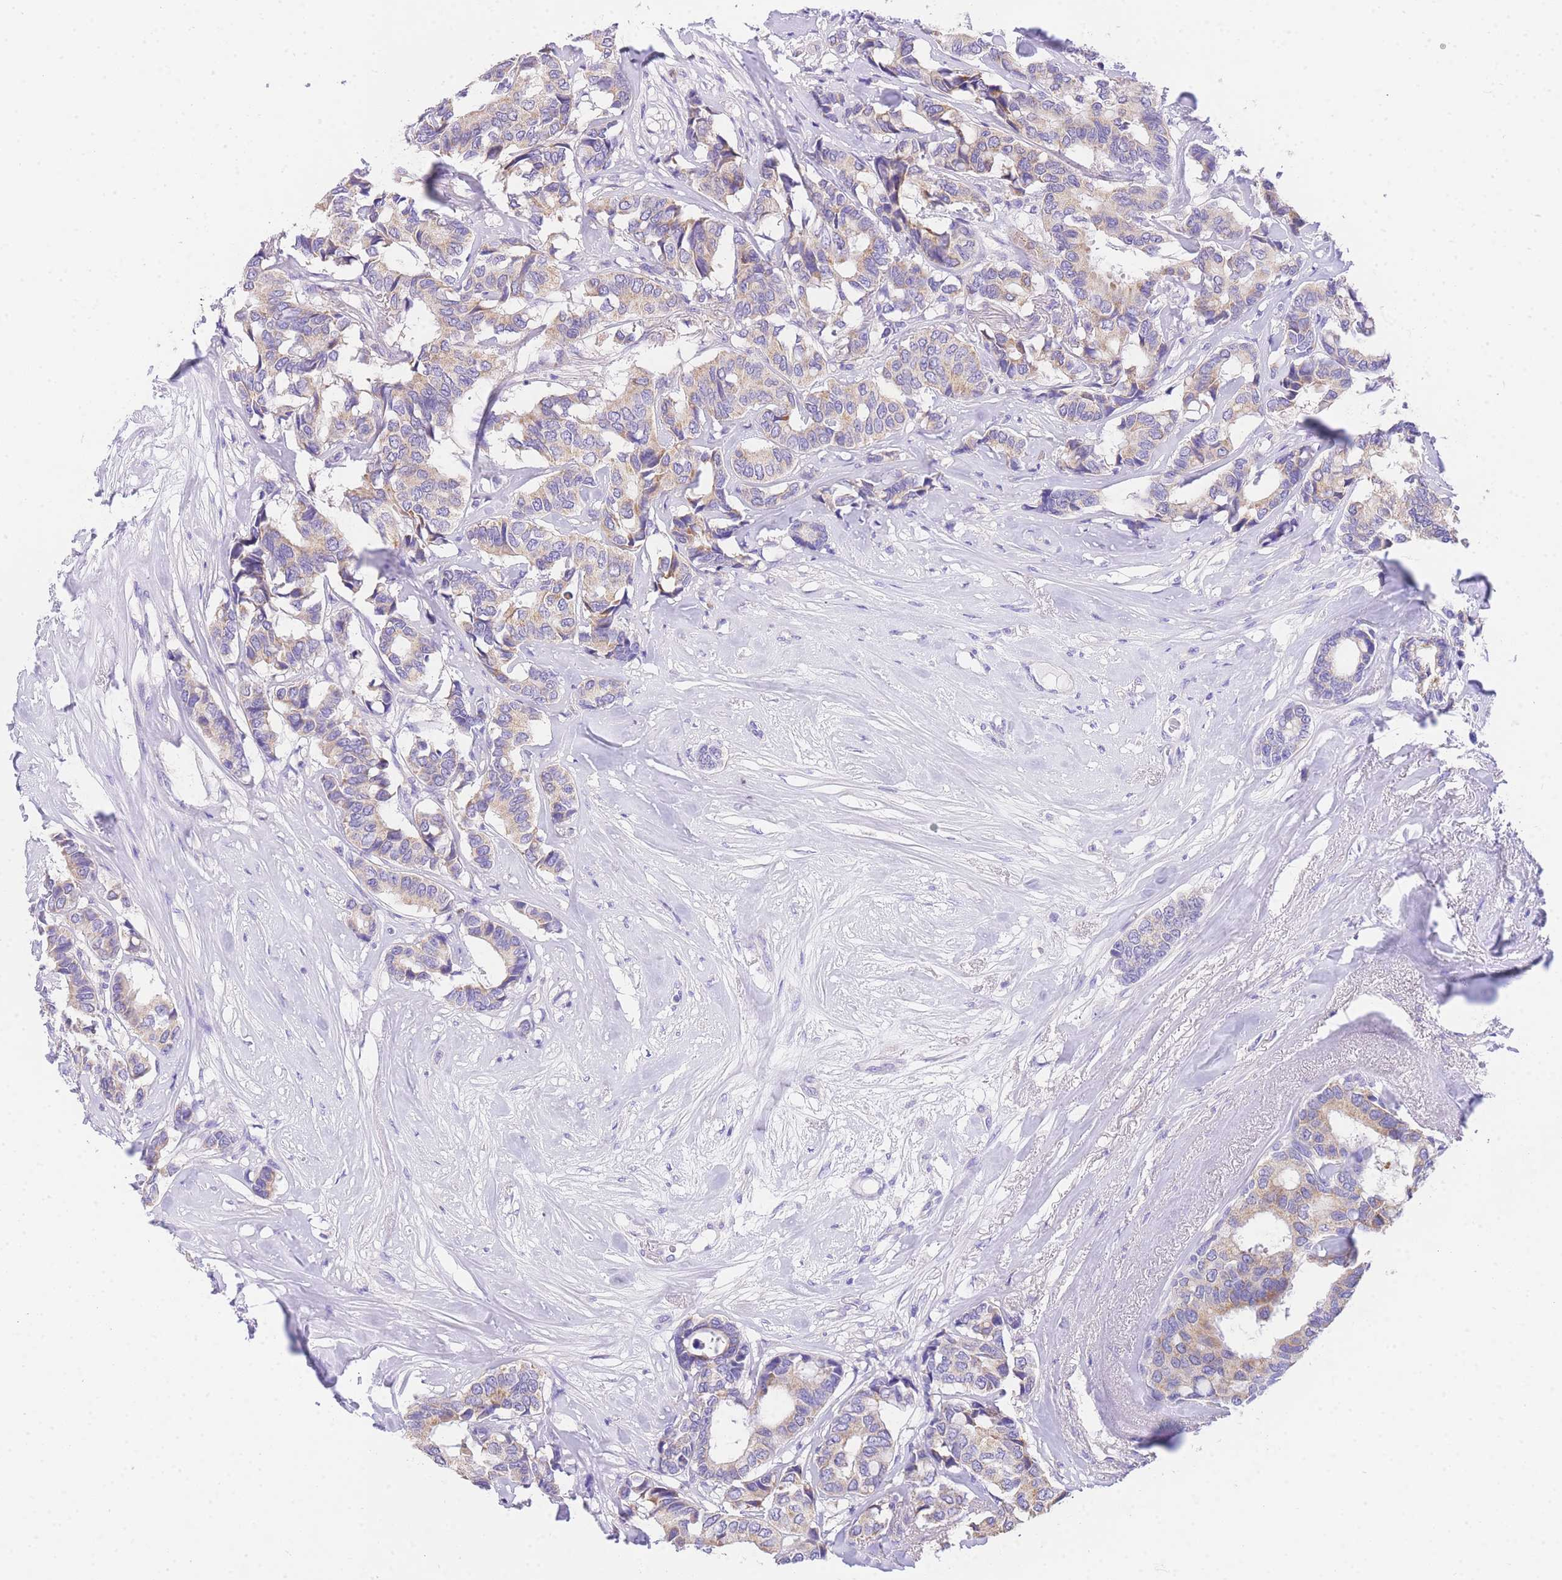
{"staining": {"intensity": "weak", "quantity": "25%-75%", "location": "cytoplasmic/membranous"}, "tissue": "breast cancer", "cell_type": "Tumor cells", "image_type": "cancer", "snomed": [{"axis": "morphology", "description": "Duct carcinoma"}, {"axis": "topography", "description": "Breast"}], "caption": "Breast cancer tissue displays weak cytoplasmic/membranous positivity in approximately 25%-75% of tumor cells, visualized by immunohistochemistry. The staining was performed using DAB (3,3'-diaminobenzidine), with brown indicating positive protein expression. Nuclei are stained blue with hematoxylin.", "gene": "EPN2", "patient": {"sex": "female", "age": 87}}